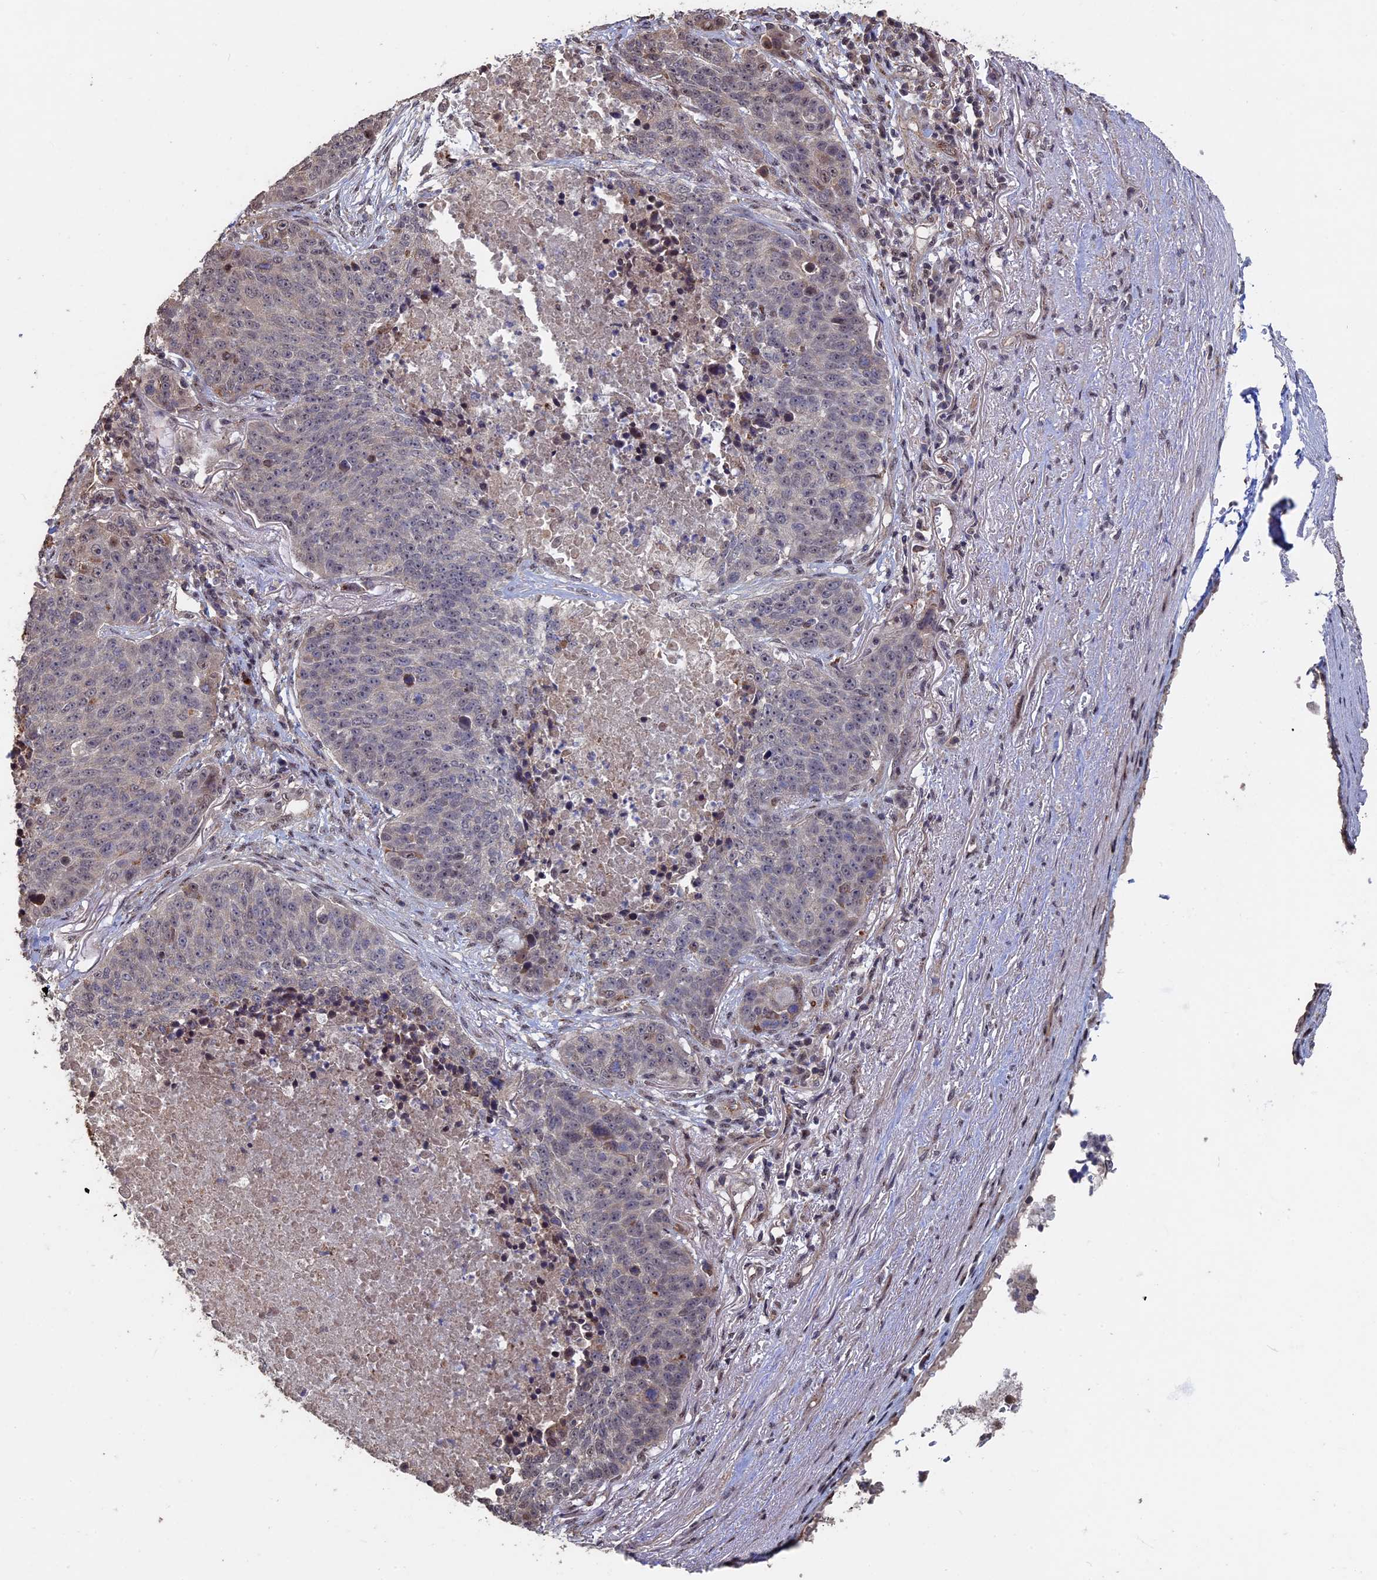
{"staining": {"intensity": "weak", "quantity": "<25%", "location": "nuclear"}, "tissue": "lung cancer", "cell_type": "Tumor cells", "image_type": "cancer", "snomed": [{"axis": "morphology", "description": "Normal tissue, NOS"}, {"axis": "morphology", "description": "Squamous cell carcinoma, NOS"}, {"axis": "topography", "description": "Lymph node"}, {"axis": "topography", "description": "Lung"}], "caption": "Human squamous cell carcinoma (lung) stained for a protein using IHC exhibits no expression in tumor cells.", "gene": "KIAA1328", "patient": {"sex": "male", "age": 66}}